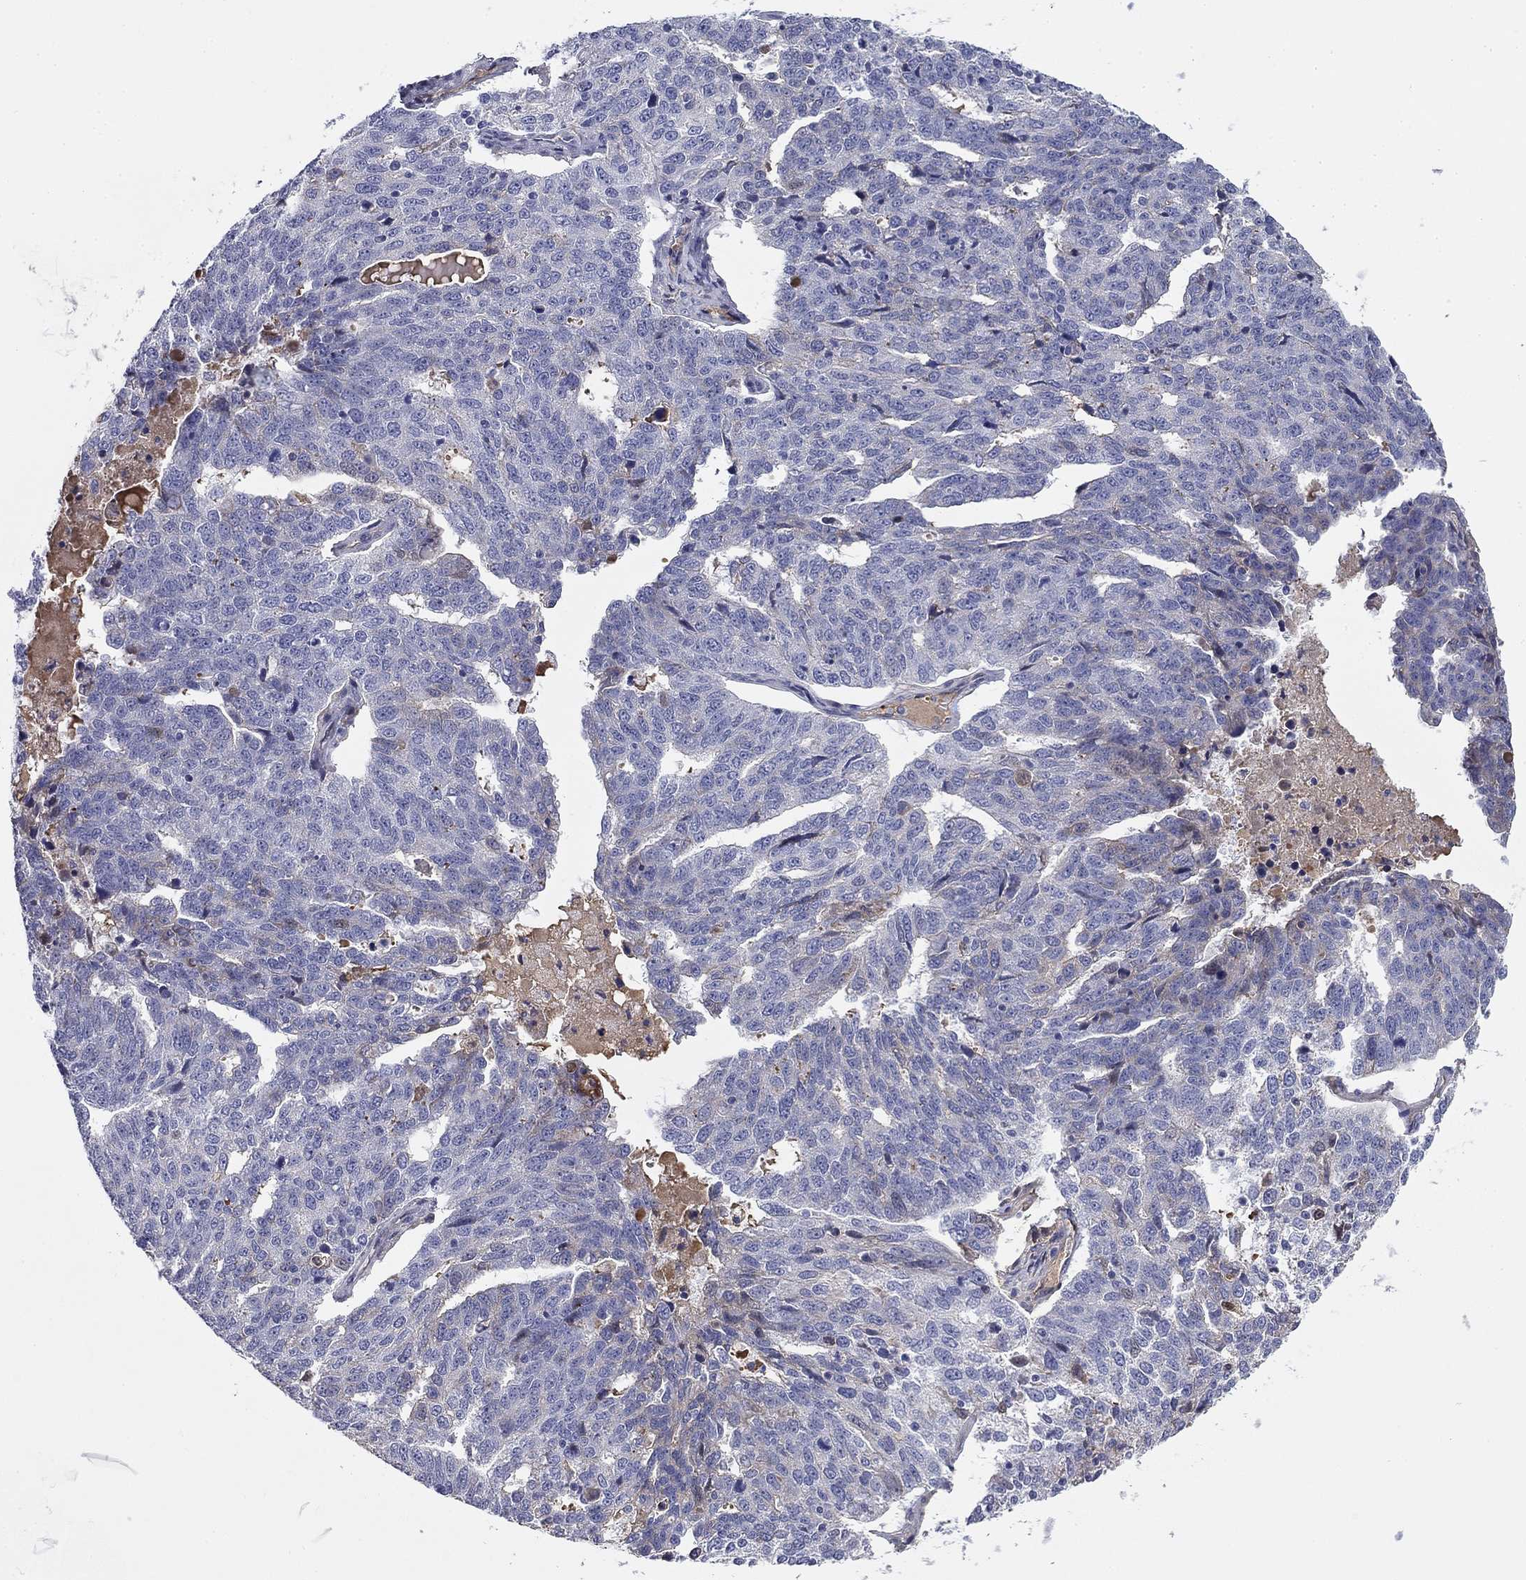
{"staining": {"intensity": "negative", "quantity": "none", "location": "none"}, "tissue": "ovarian cancer", "cell_type": "Tumor cells", "image_type": "cancer", "snomed": [{"axis": "morphology", "description": "Cystadenocarcinoma, serous, NOS"}, {"axis": "topography", "description": "Ovary"}], "caption": "Histopathology image shows no significant protein staining in tumor cells of serous cystadenocarcinoma (ovarian).", "gene": "CPLX4", "patient": {"sex": "female", "age": 71}}